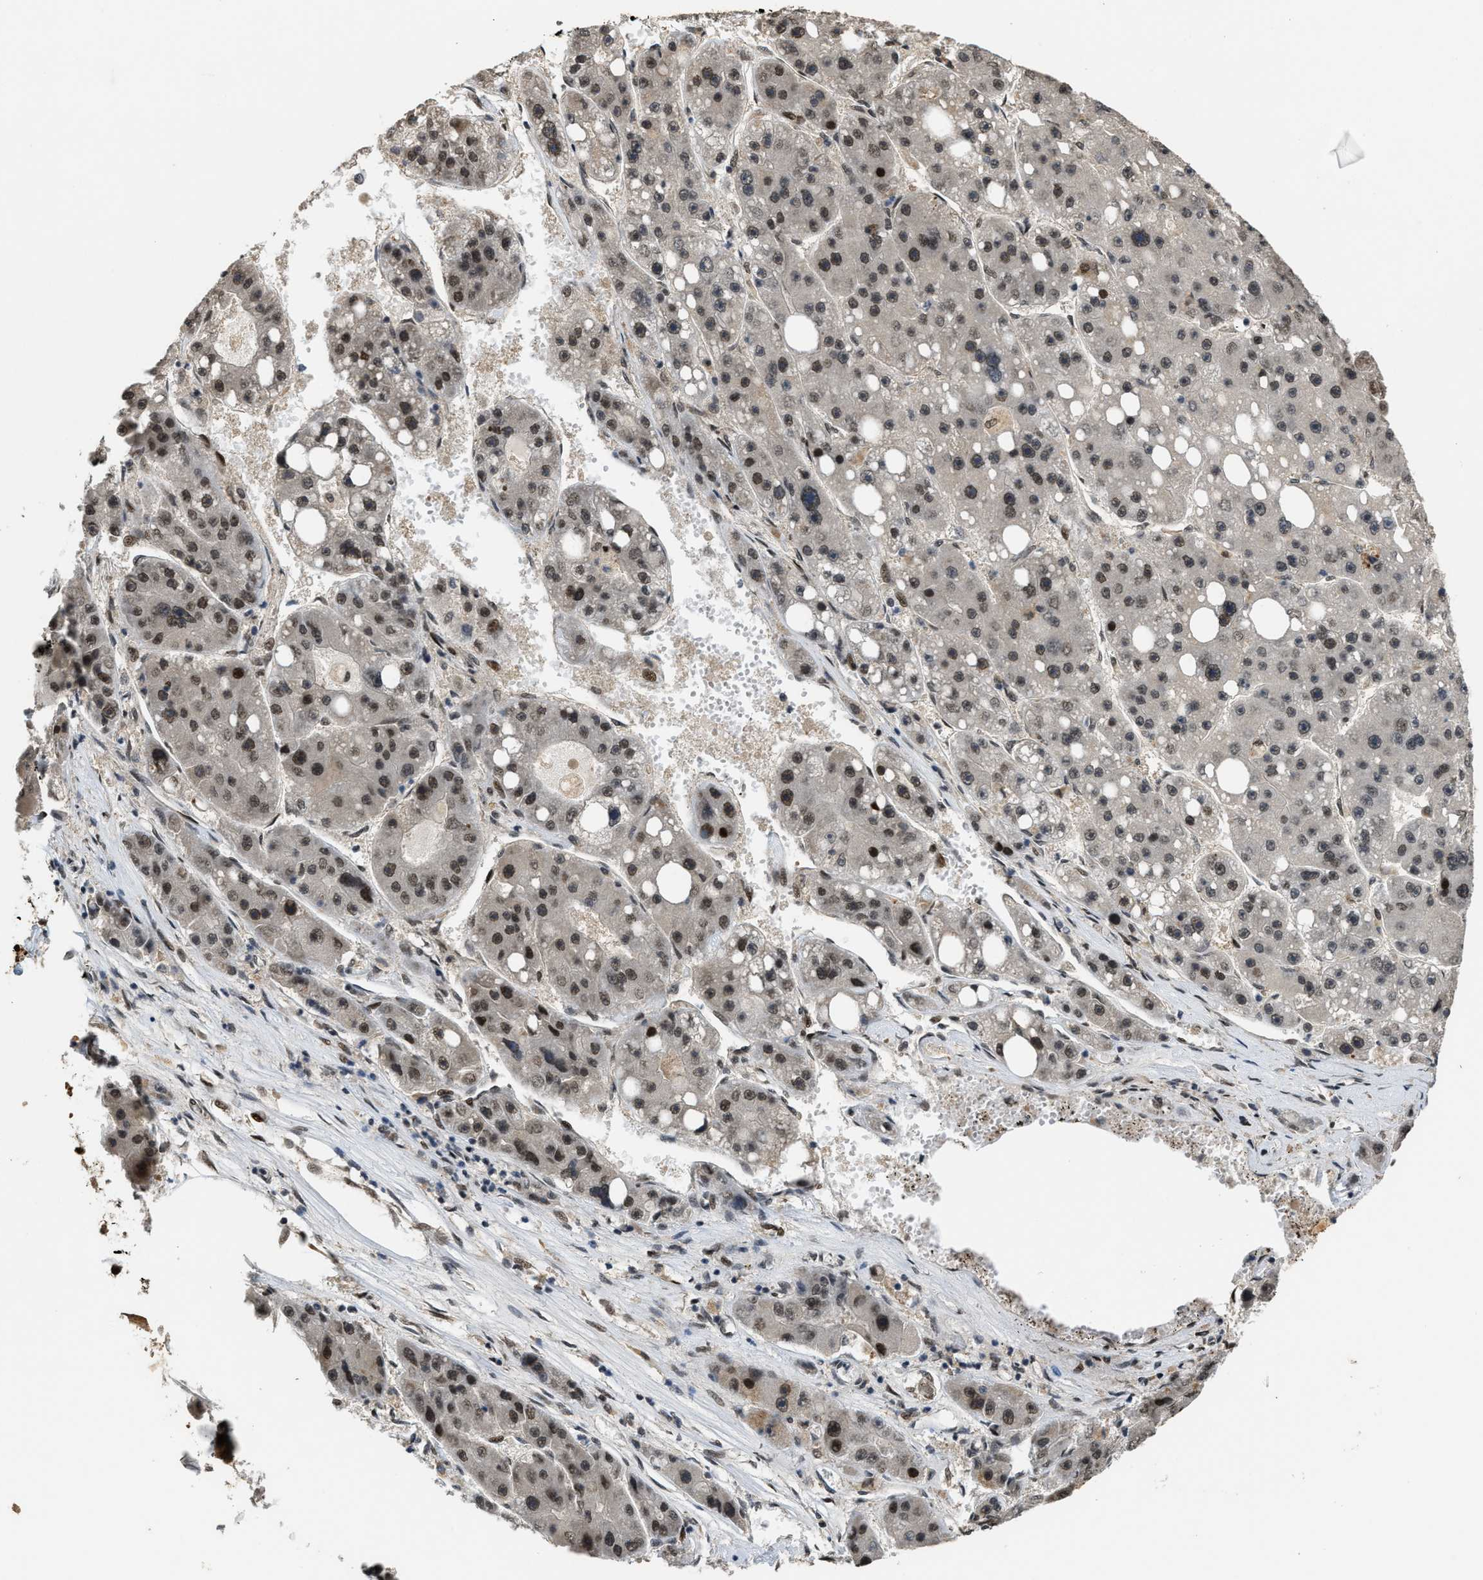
{"staining": {"intensity": "moderate", "quantity": ">75%", "location": "nuclear"}, "tissue": "liver cancer", "cell_type": "Tumor cells", "image_type": "cancer", "snomed": [{"axis": "morphology", "description": "Carcinoma, Hepatocellular, NOS"}, {"axis": "topography", "description": "Liver"}], "caption": "A photomicrograph of human hepatocellular carcinoma (liver) stained for a protein reveals moderate nuclear brown staining in tumor cells.", "gene": "SERTAD2", "patient": {"sex": "female", "age": 61}}